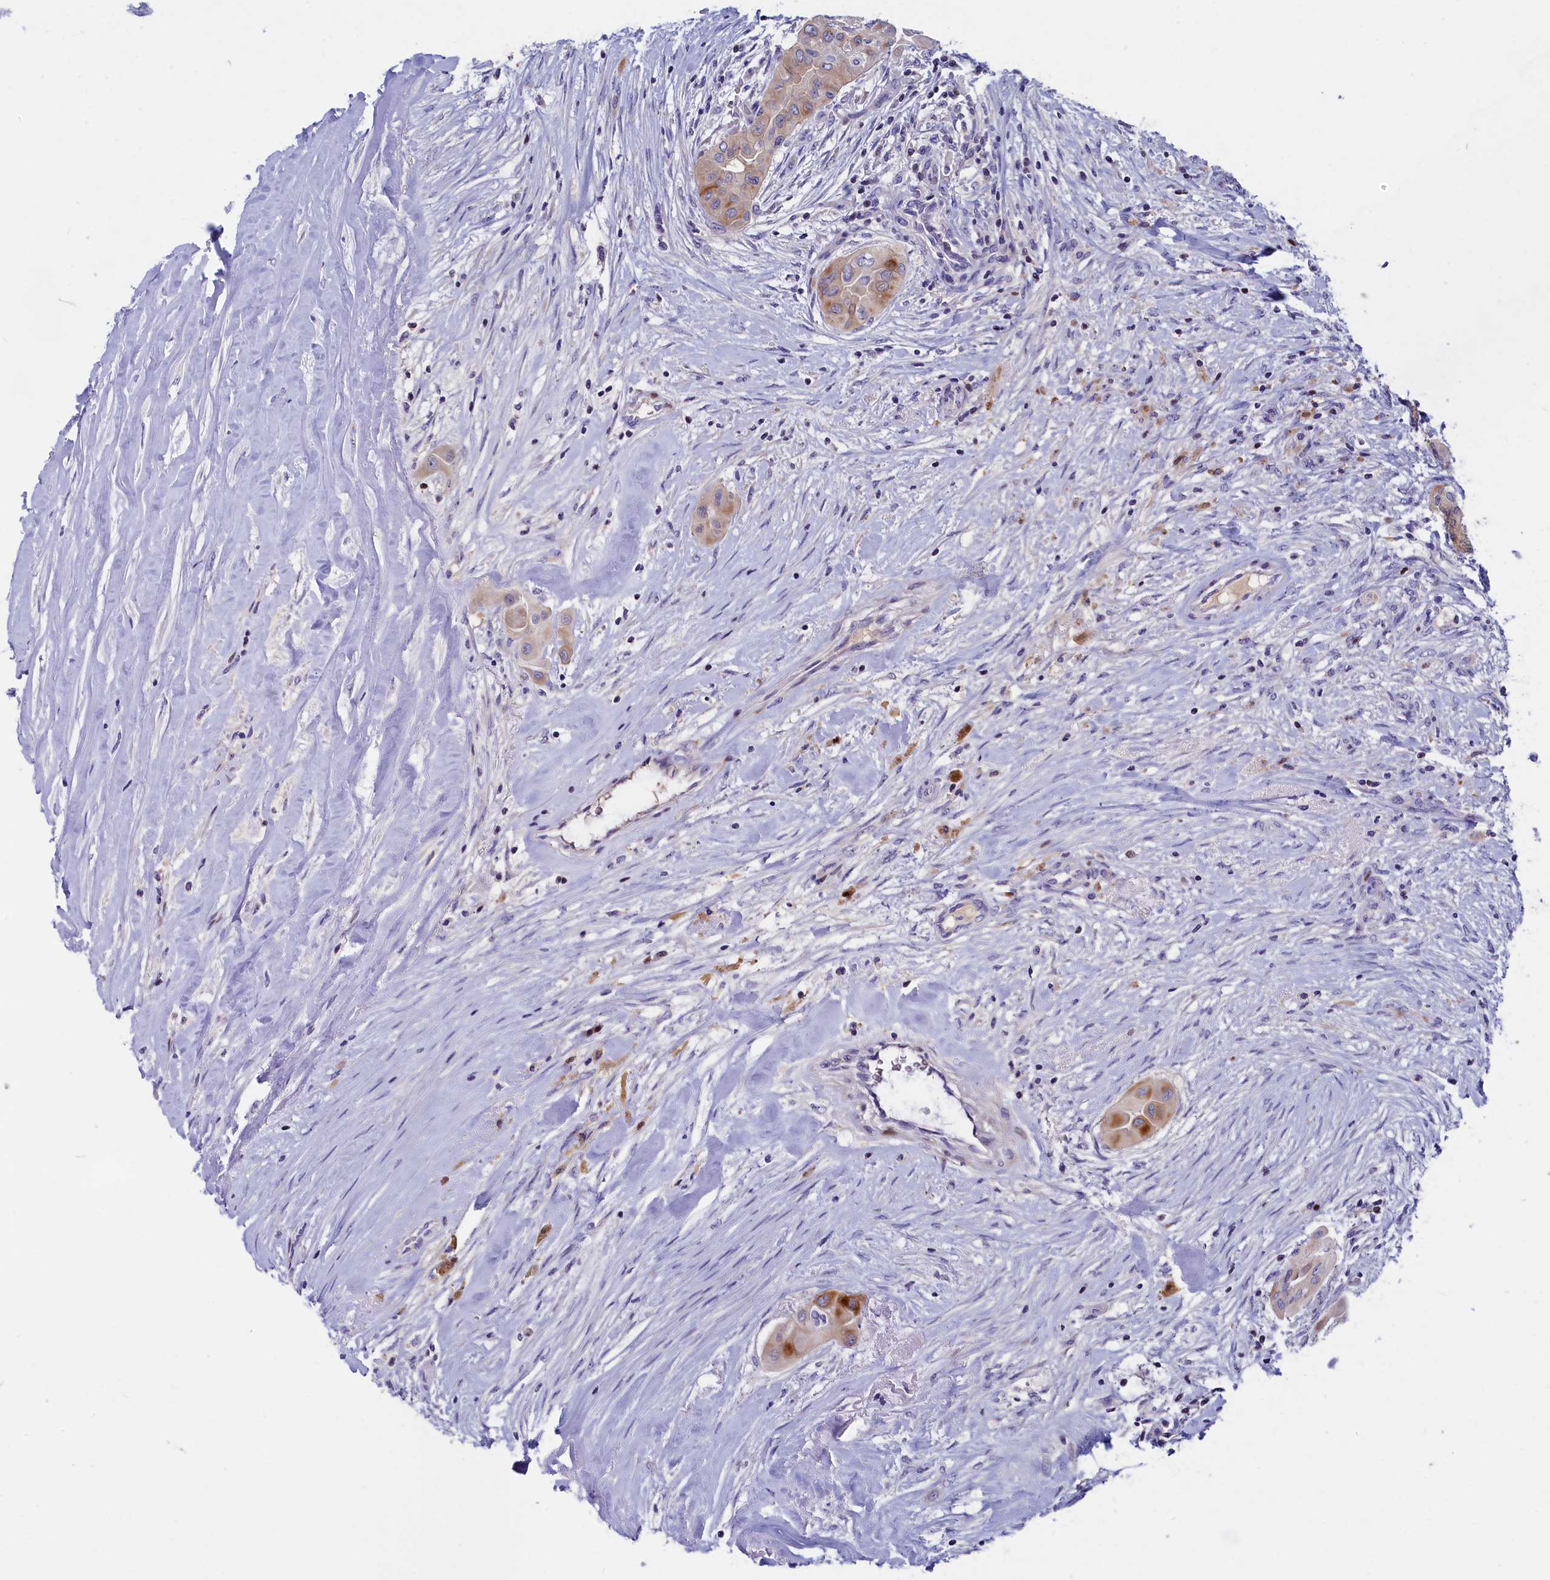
{"staining": {"intensity": "moderate", "quantity": "<25%", "location": "cytoplasmic/membranous,nuclear"}, "tissue": "thyroid cancer", "cell_type": "Tumor cells", "image_type": "cancer", "snomed": [{"axis": "morphology", "description": "Papillary adenocarcinoma, NOS"}, {"axis": "topography", "description": "Thyroid gland"}], "caption": "The photomicrograph displays staining of thyroid cancer (papillary adenocarcinoma), revealing moderate cytoplasmic/membranous and nuclear protein positivity (brown color) within tumor cells.", "gene": "NKPD1", "patient": {"sex": "female", "age": 59}}